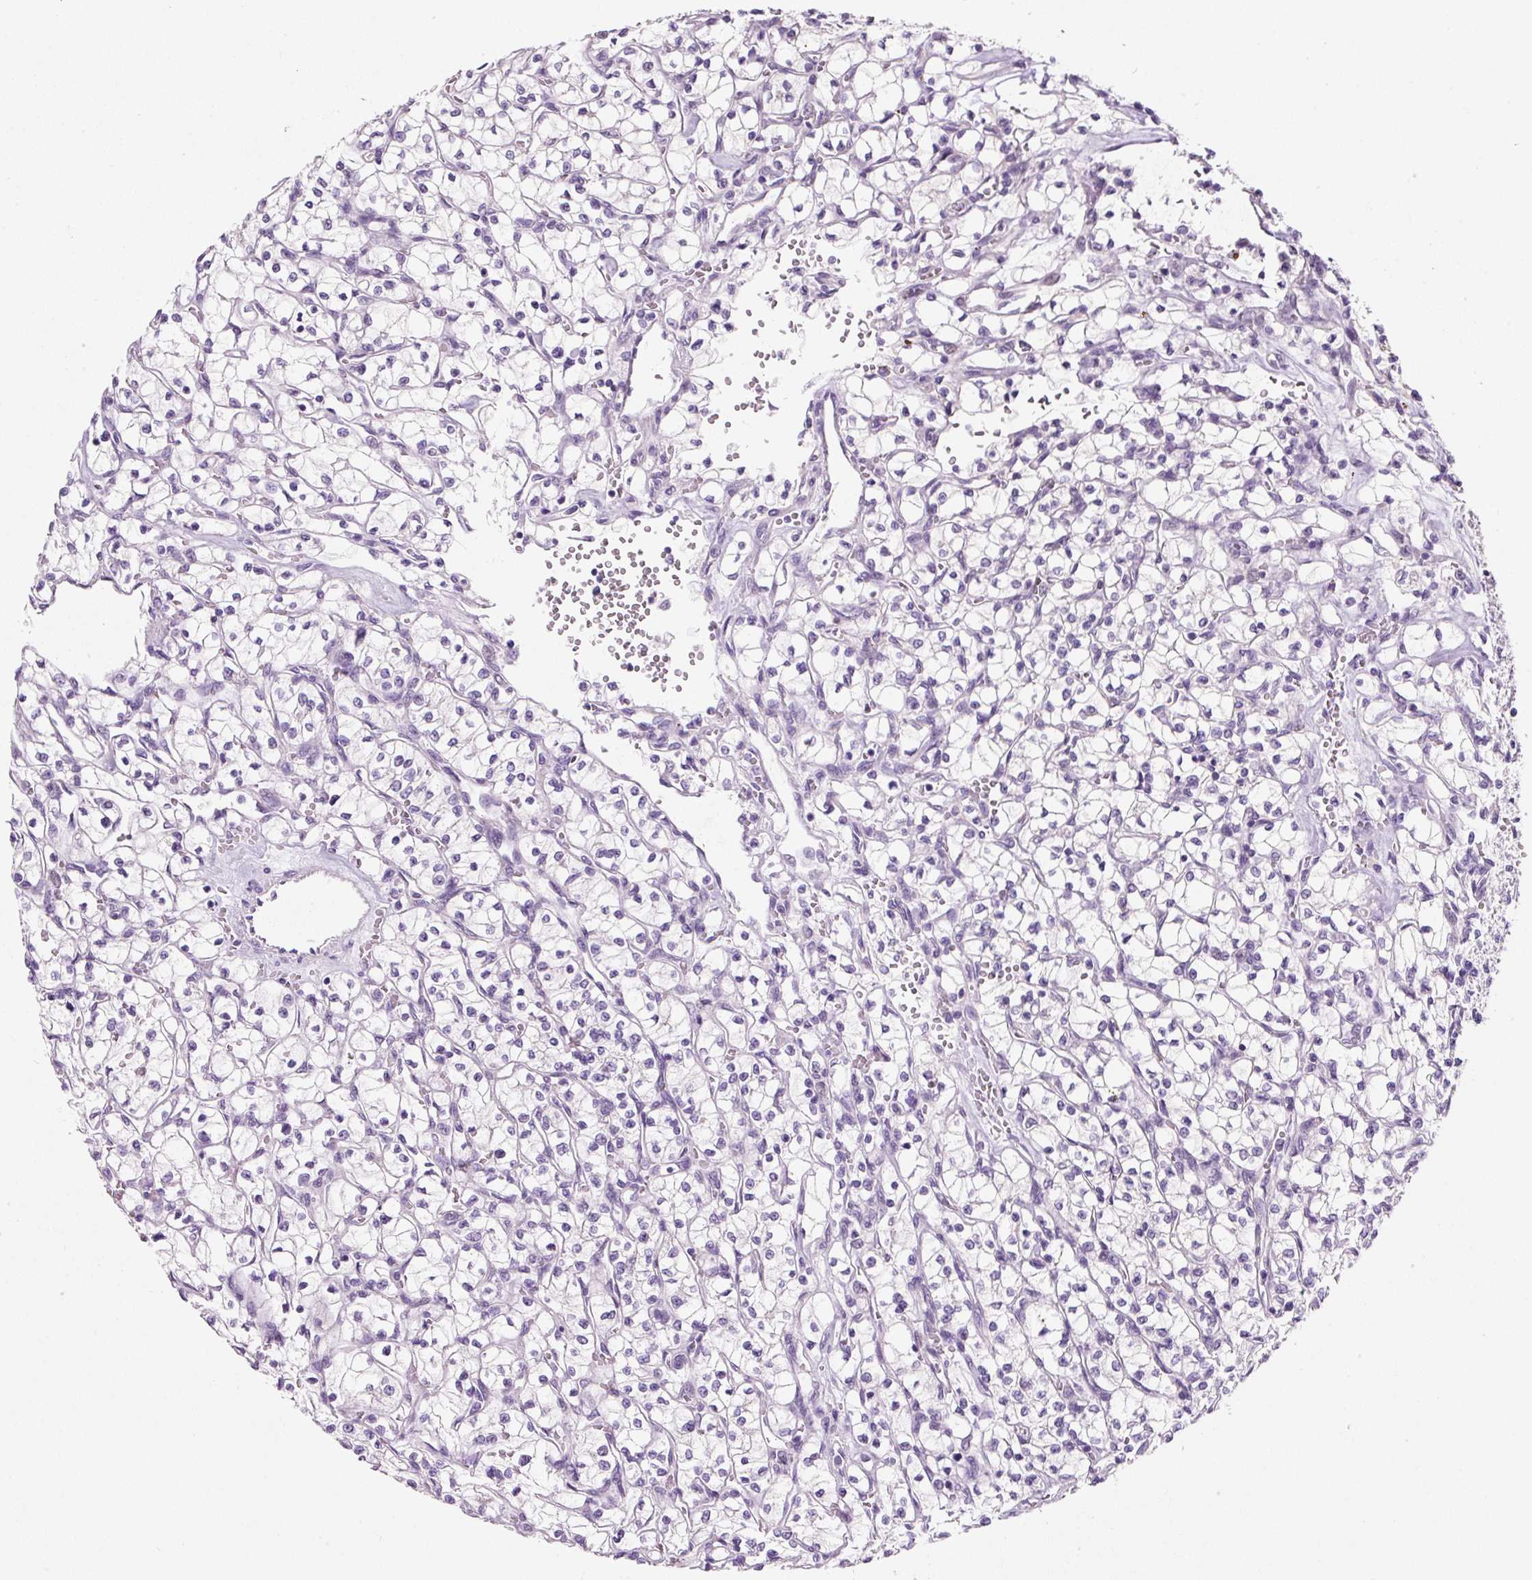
{"staining": {"intensity": "negative", "quantity": "none", "location": "none"}, "tissue": "renal cancer", "cell_type": "Tumor cells", "image_type": "cancer", "snomed": [{"axis": "morphology", "description": "Adenocarcinoma, NOS"}, {"axis": "topography", "description": "Kidney"}], "caption": "Micrograph shows no protein staining in tumor cells of renal adenocarcinoma tissue.", "gene": "SYP", "patient": {"sex": "female", "age": 64}}